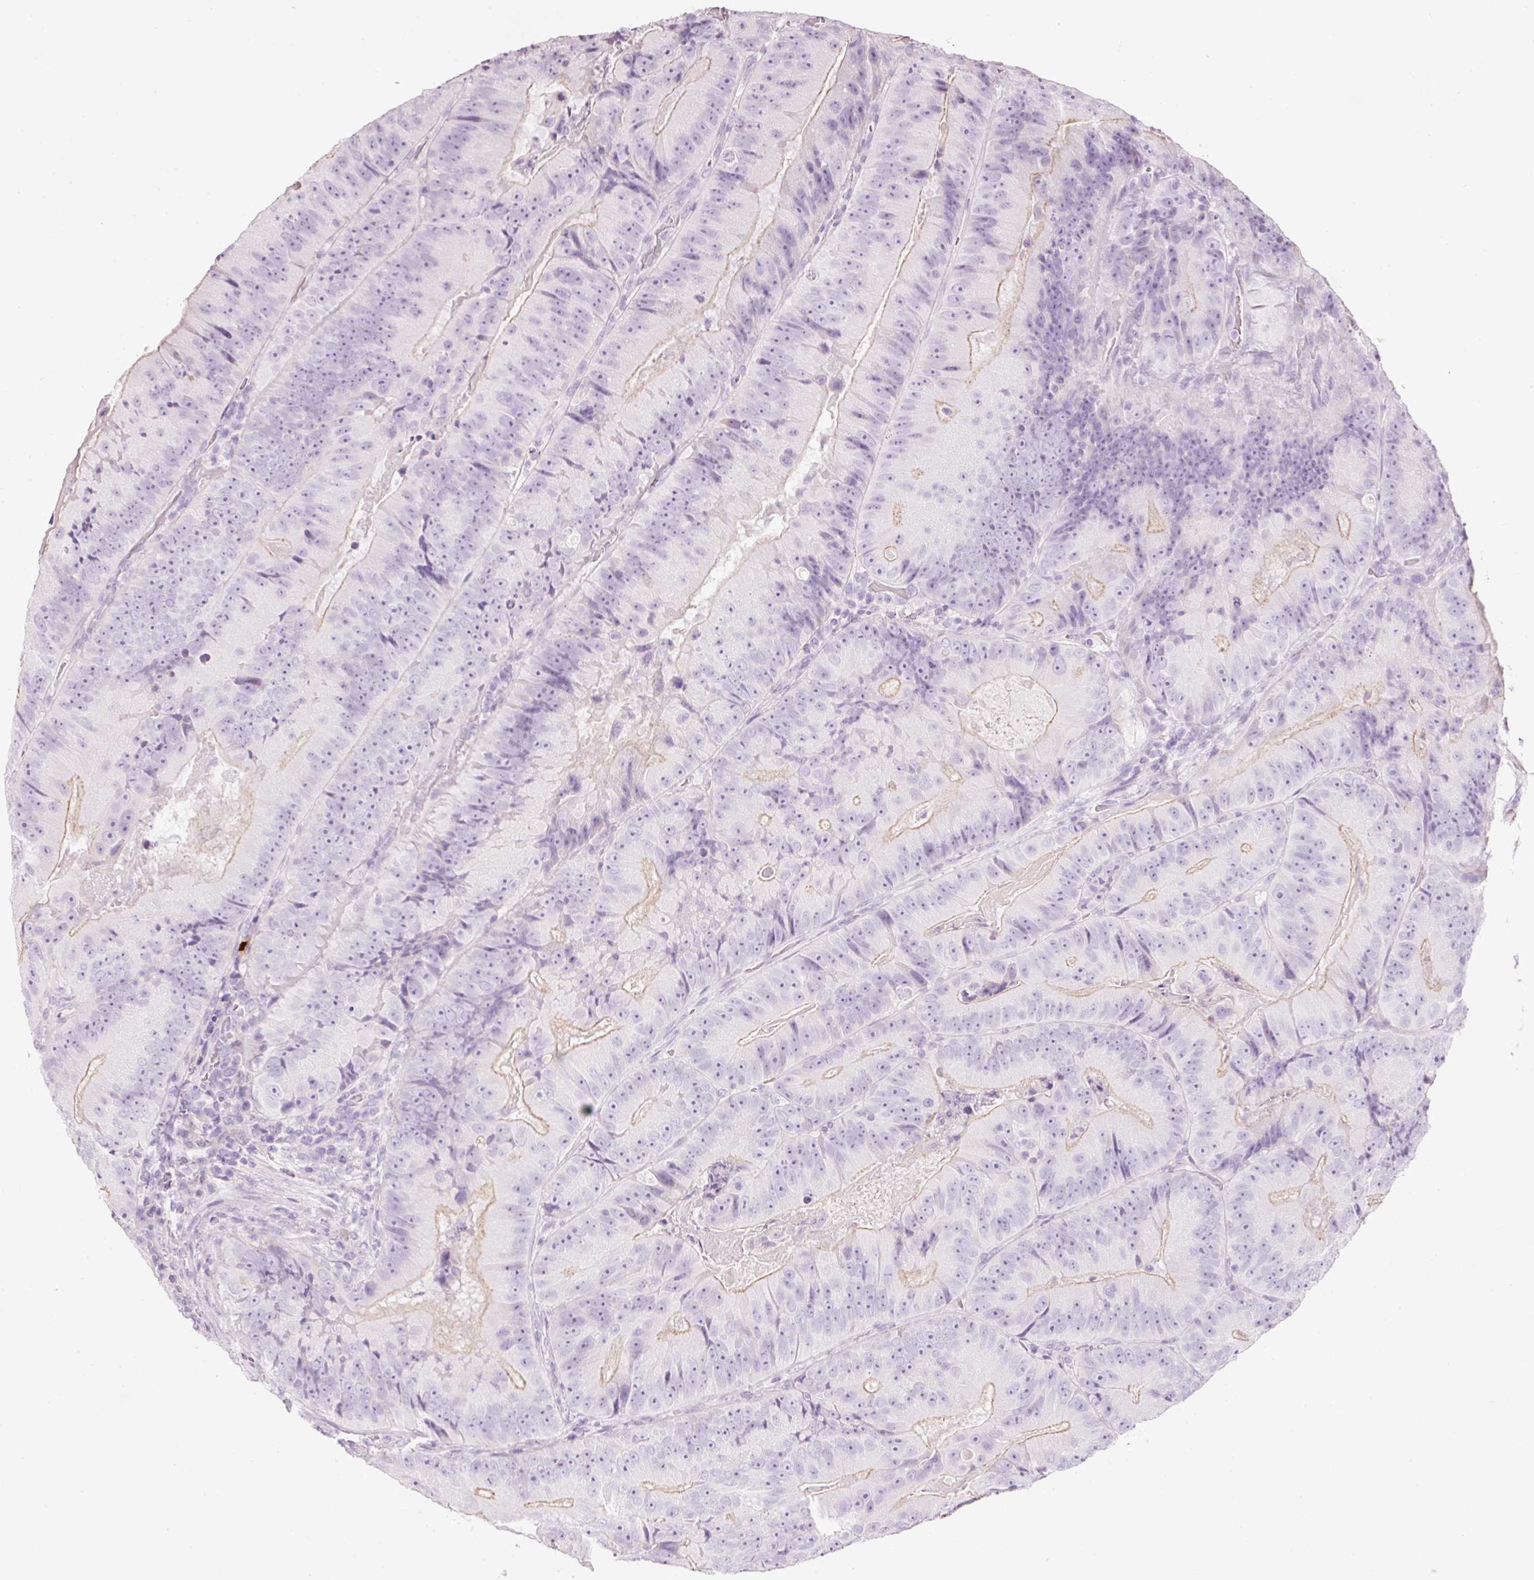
{"staining": {"intensity": "negative", "quantity": "none", "location": "none"}, "tissue": "colorectal cancer", "cell_type": "Tumor cells", "image_type": "cancer", "snomed": [{"axis": "morphology", "description": "Adenocarcinoma, NOS"}, {"axis": "topography", "description": "Colon"}], "caption": "A micrograph of human adenocarcinoma (colorectal) is negative for staining in tumor cells.", "gene": "CMA1", "patient": {"sex": "female", "age": 86}}